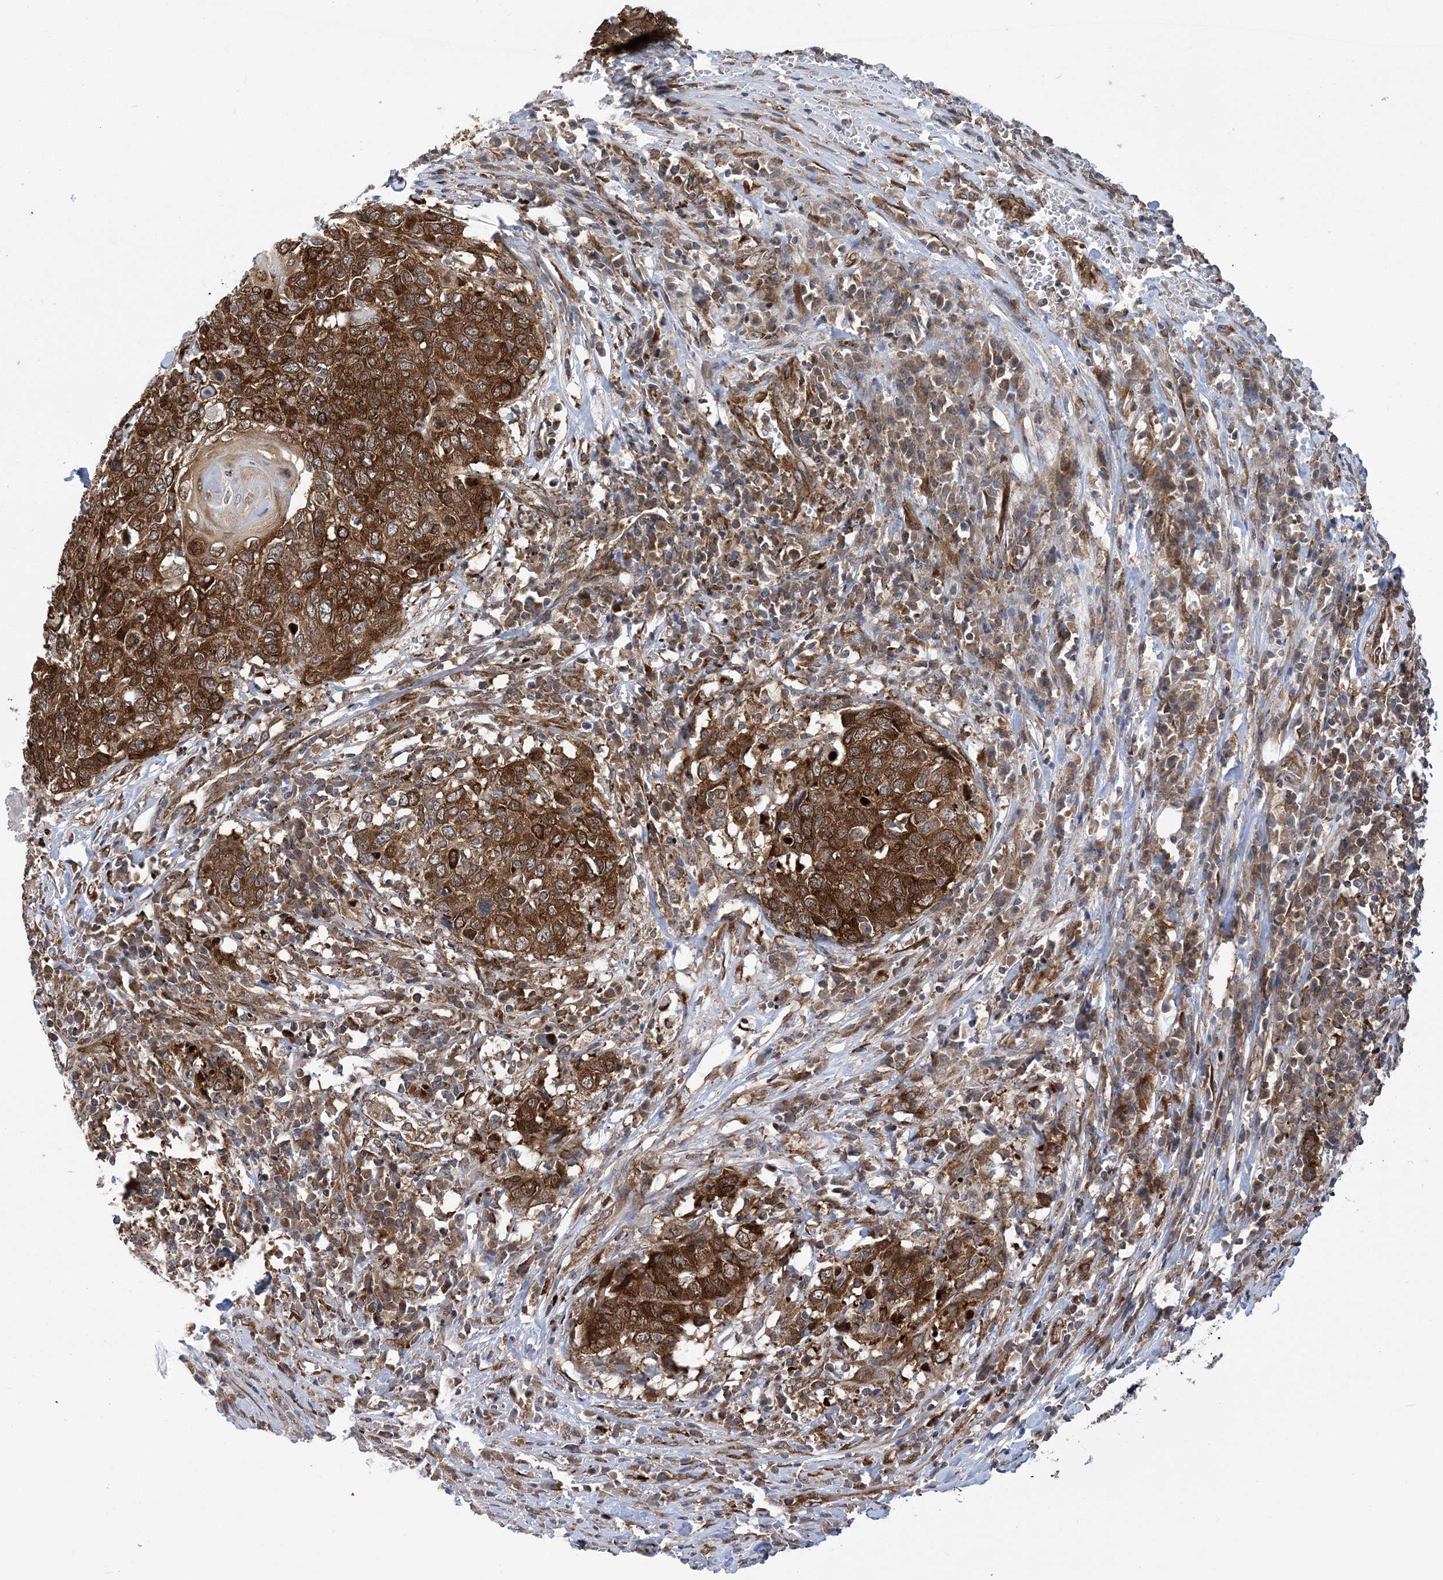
{"staining": {"intensity": "strong", "quantity": ">75%", "location": "cytoplasmic/membranous"}, "tissue": "head and neck cancer", "cell_type": "Tumor cells", "image_type": "cancer", "snomed": [{"axis": "morphology", "description": "Squamous cell carcinoma, NOS"}, {"axis": "topography", "description": "Head-Neck"}], "caption": "Strong cytoplasmic/membranous positivity for a protein is appreciated in about >75% of tumor cells of squamous cell carcinoma (head and neck) using IHC.", "gene": "PHF1", "patient": {"sex": "male", "age": 66}}